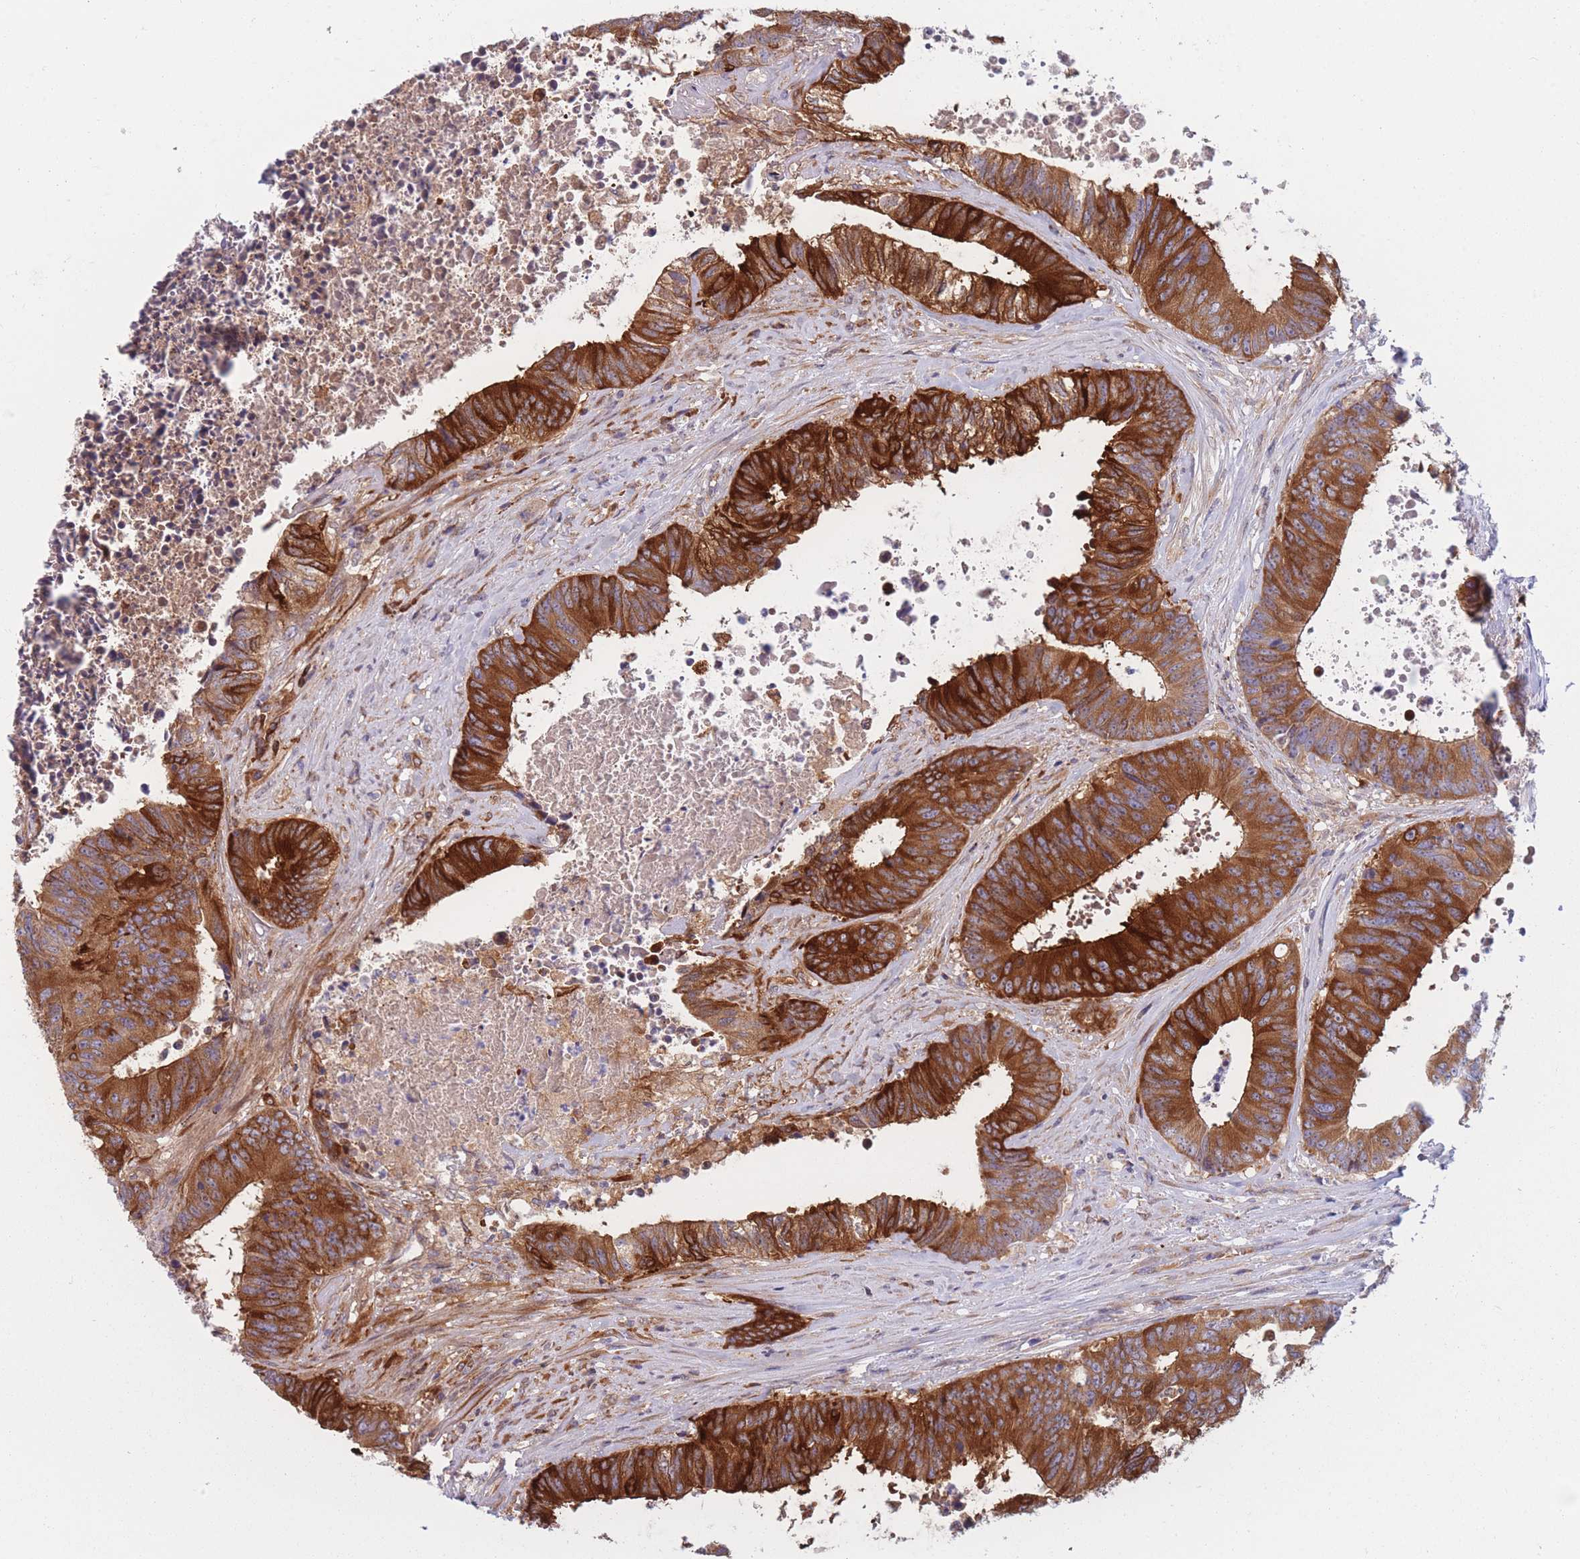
{"staining": {"intensity": "strong", "quantity": ">75%", "location": "cytoplasmic/membranous"}, "tissue": "colorectal cancer", "cell_type": "Tumor cells", "image_type": "cancer", "snomed": [{"axis": "morphology", "description": "Adenocarcinoma, NOS"}, {"axis": "topography", "description": "Rectum"}], "caption": "Immunohistochemical staining of human adenocarcinoma (colorectal) displays strong cytoplasmic/membranous protein positivity in about >75% of tumor cells.", "gene": "PDE4A", "patient": {"sex": "male", "age": 72}}